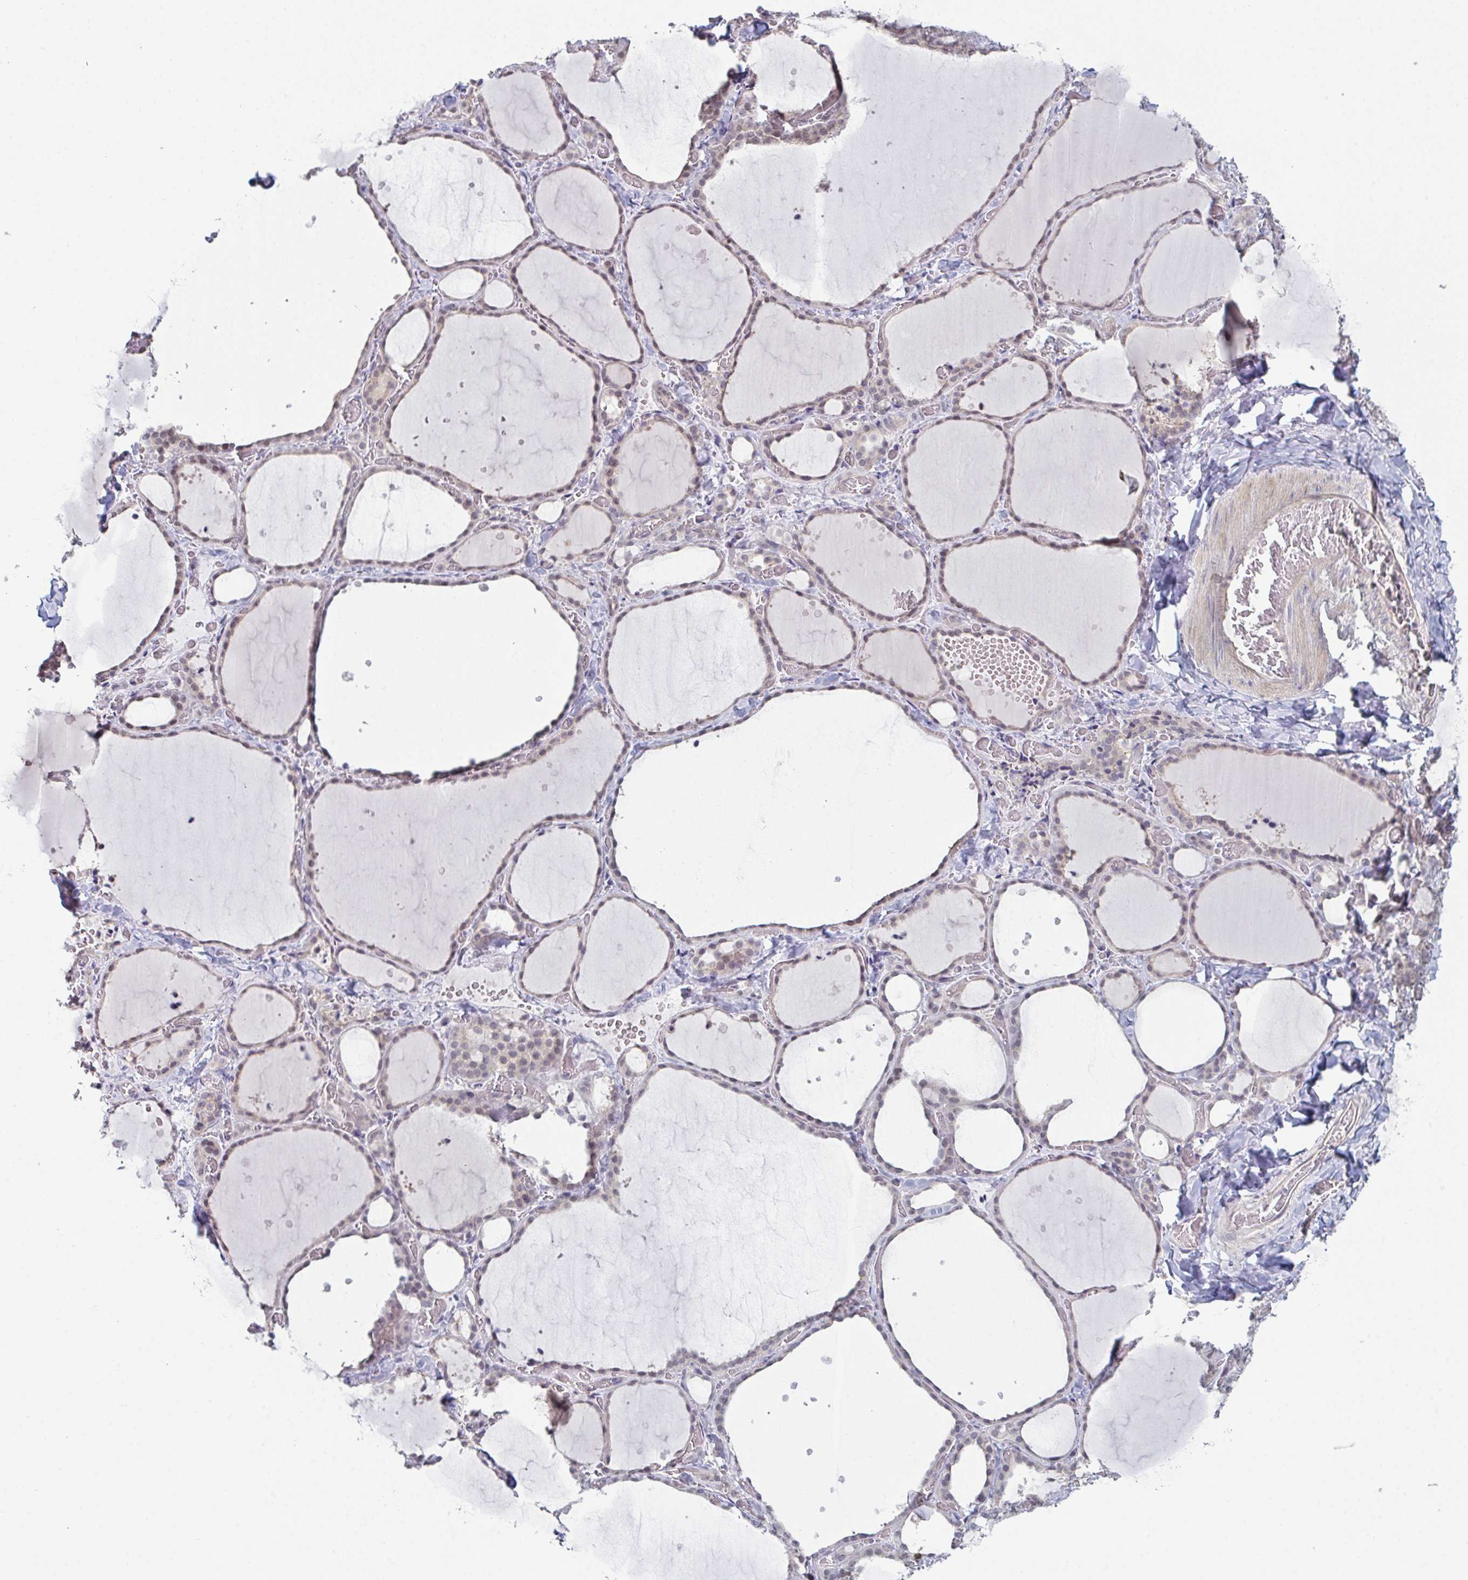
{"staining": {"intensity": "negative", "quantity": "none", "location": "none"}, "tissue": "thyroid gland", "cell_type": "Glandular cells", "image_type": "normal", "snomed": [{"axis": "morphology", "description": "Normal tissue, NOS"}, {"axis": "topography", "description": "Thyroid gland"}], "caption": "Protein analysis of benign thyroid gland shows no significant staining in glandular cells.", "gene": "ZNF214", "patient": {"sex": "female", "age": 36}}